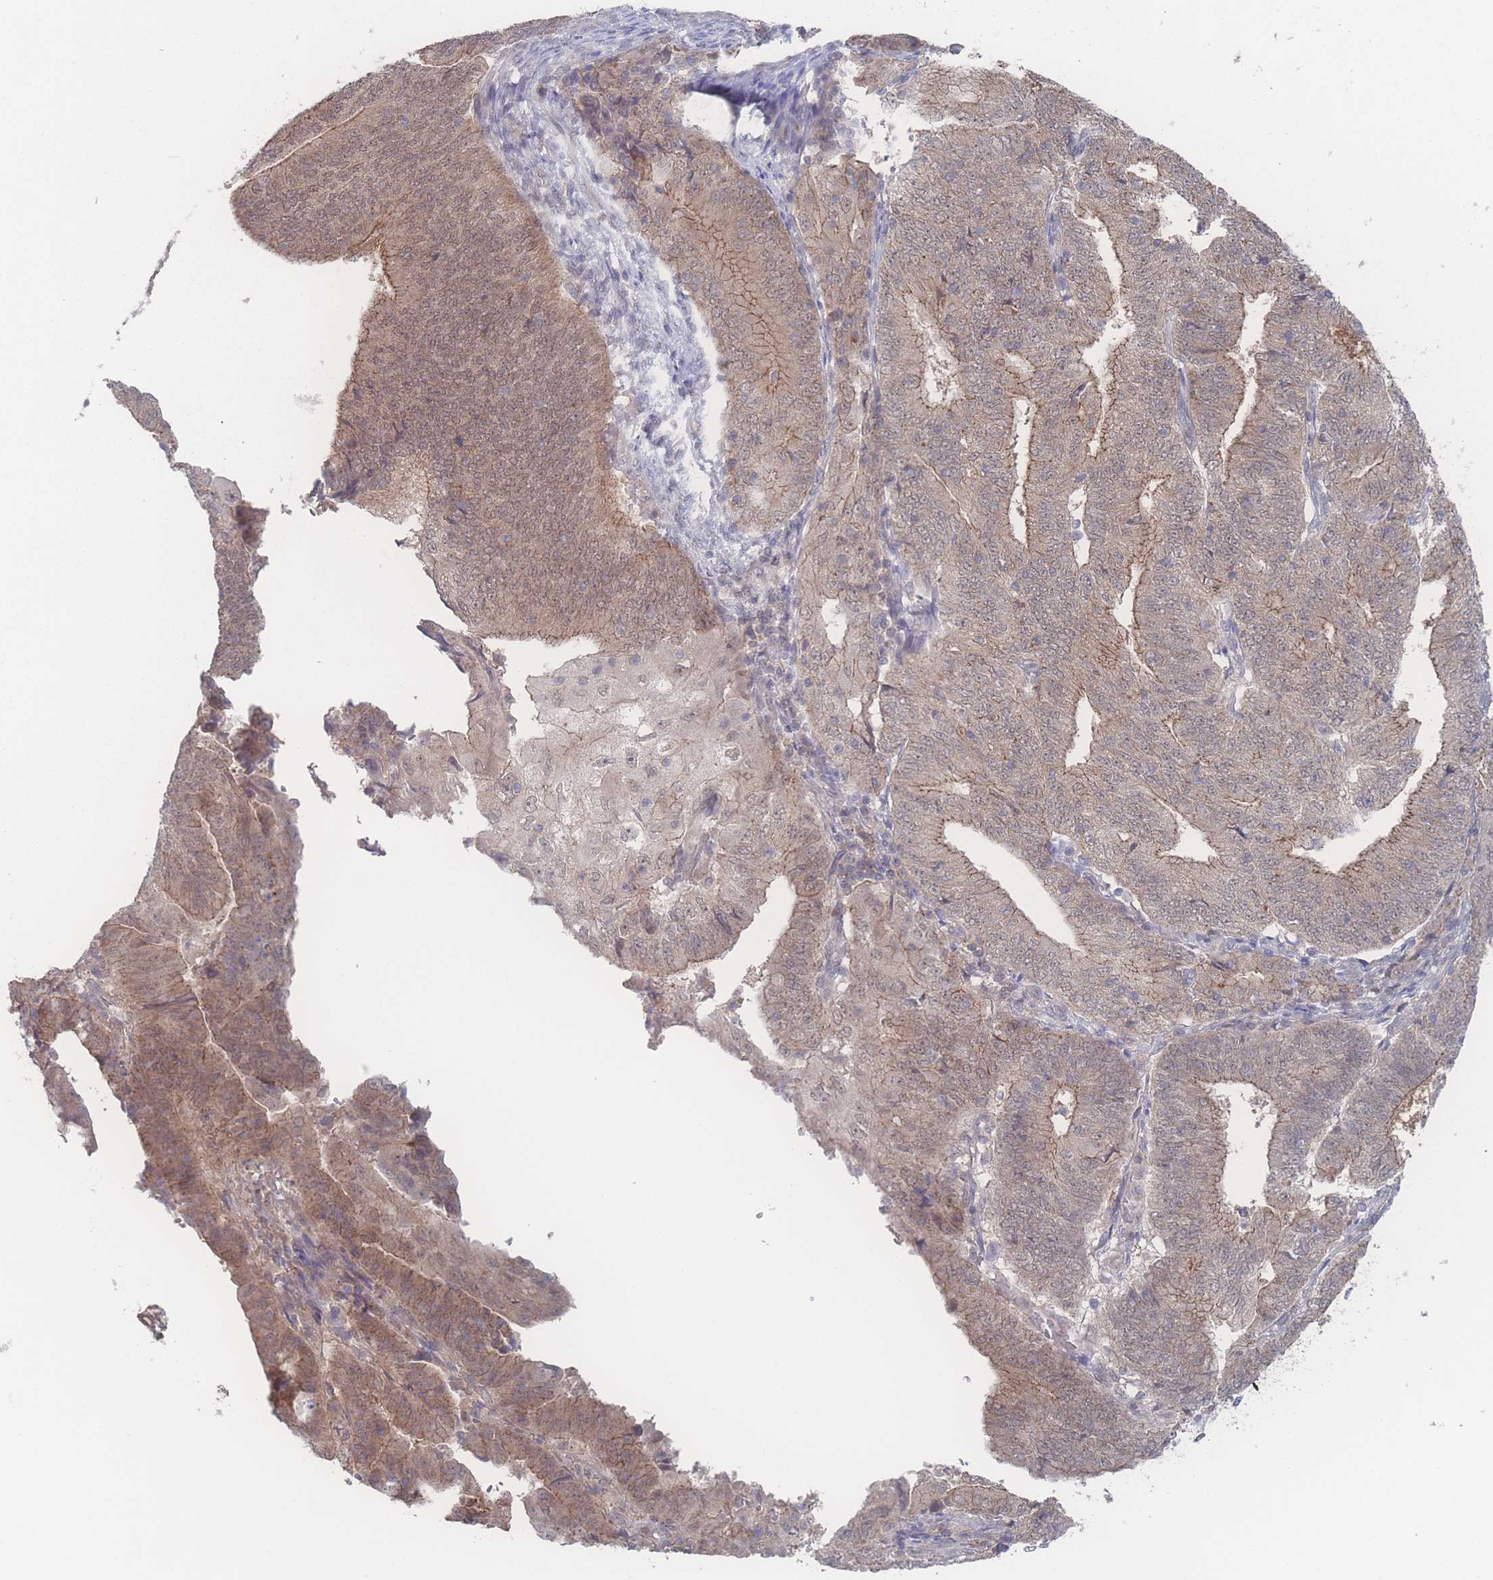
{"staining": {"intensity": "weak", "quantity": ">75%", "location": "cytoplasmic/membranous,nuclear"}, "tissue": "endometrial cancer", "cell_type": "Tumor cells", "image_type": "cancer", "snomed": [{"axis": "morphology", "description": "Adenocarcinoma, NOS"}, {"axis": "topography", "description": "Endometrium"}], "caption": "Immunohistochemistry (IHC) micrograph of human endometrial cancer stained for a protein (brown), which demonstrates low levels of weak cytoplasmic/membranous and nuclear staining in about >75% of tumor cells.", "gene": "NBEAL1", "patient": {"sex": "female", "age": 70}}